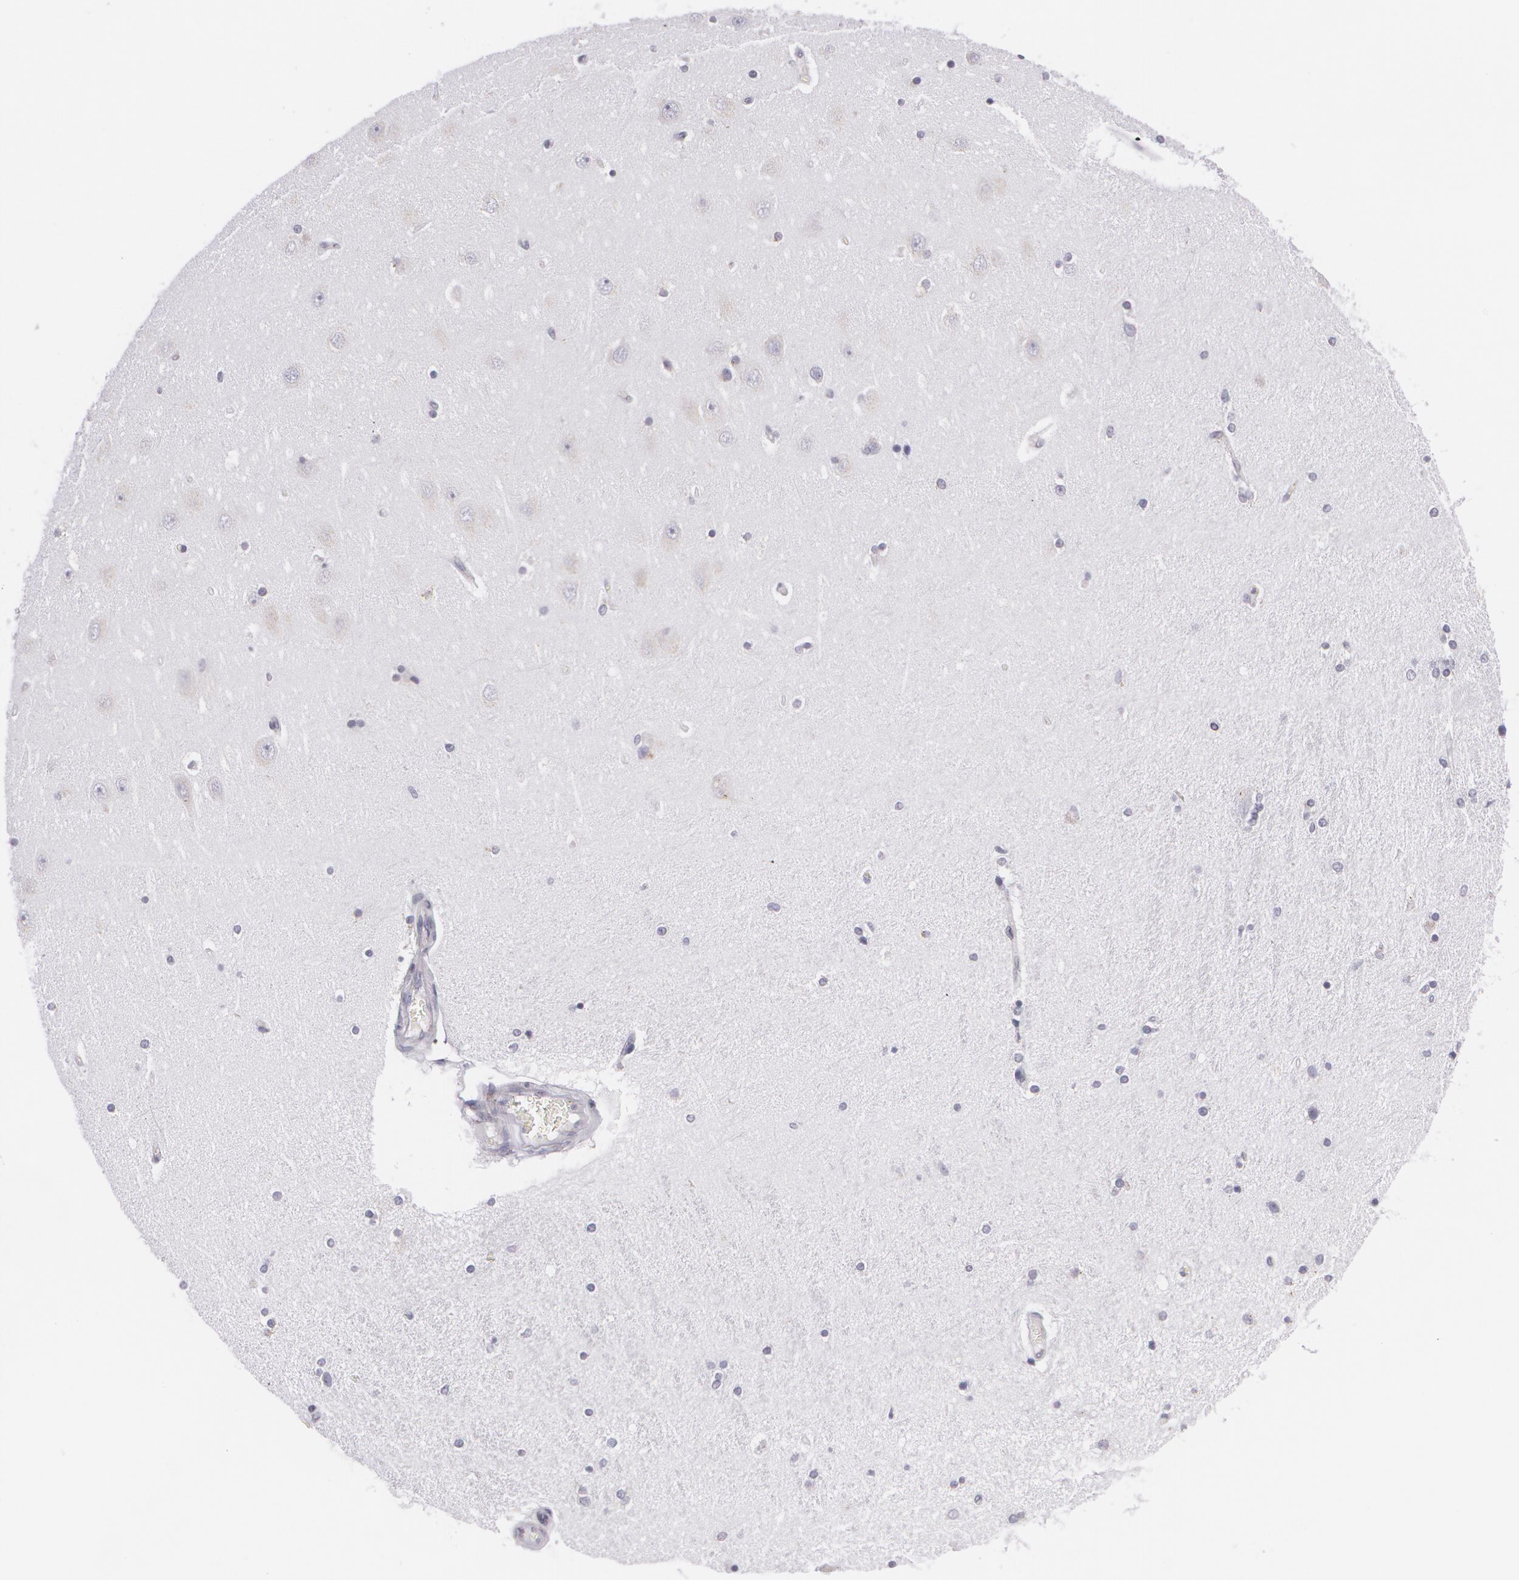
{"staining": {"intensity": "negative", "quantity": "none", "location": "none"}, "tissue": "hippocampus", "cell_type": "Glial cells", "image_type": "normal", "snomed": [{"axis": "morphology", "description": "Normal tissue, NOS"}, {"axis": "topography", "description": "Hippocampus"}], "caption": "The image shows no staining of glial cells in benign hippocampus.", "gene": "CILK1", "patient": {"sex": "female", "age": 54}}